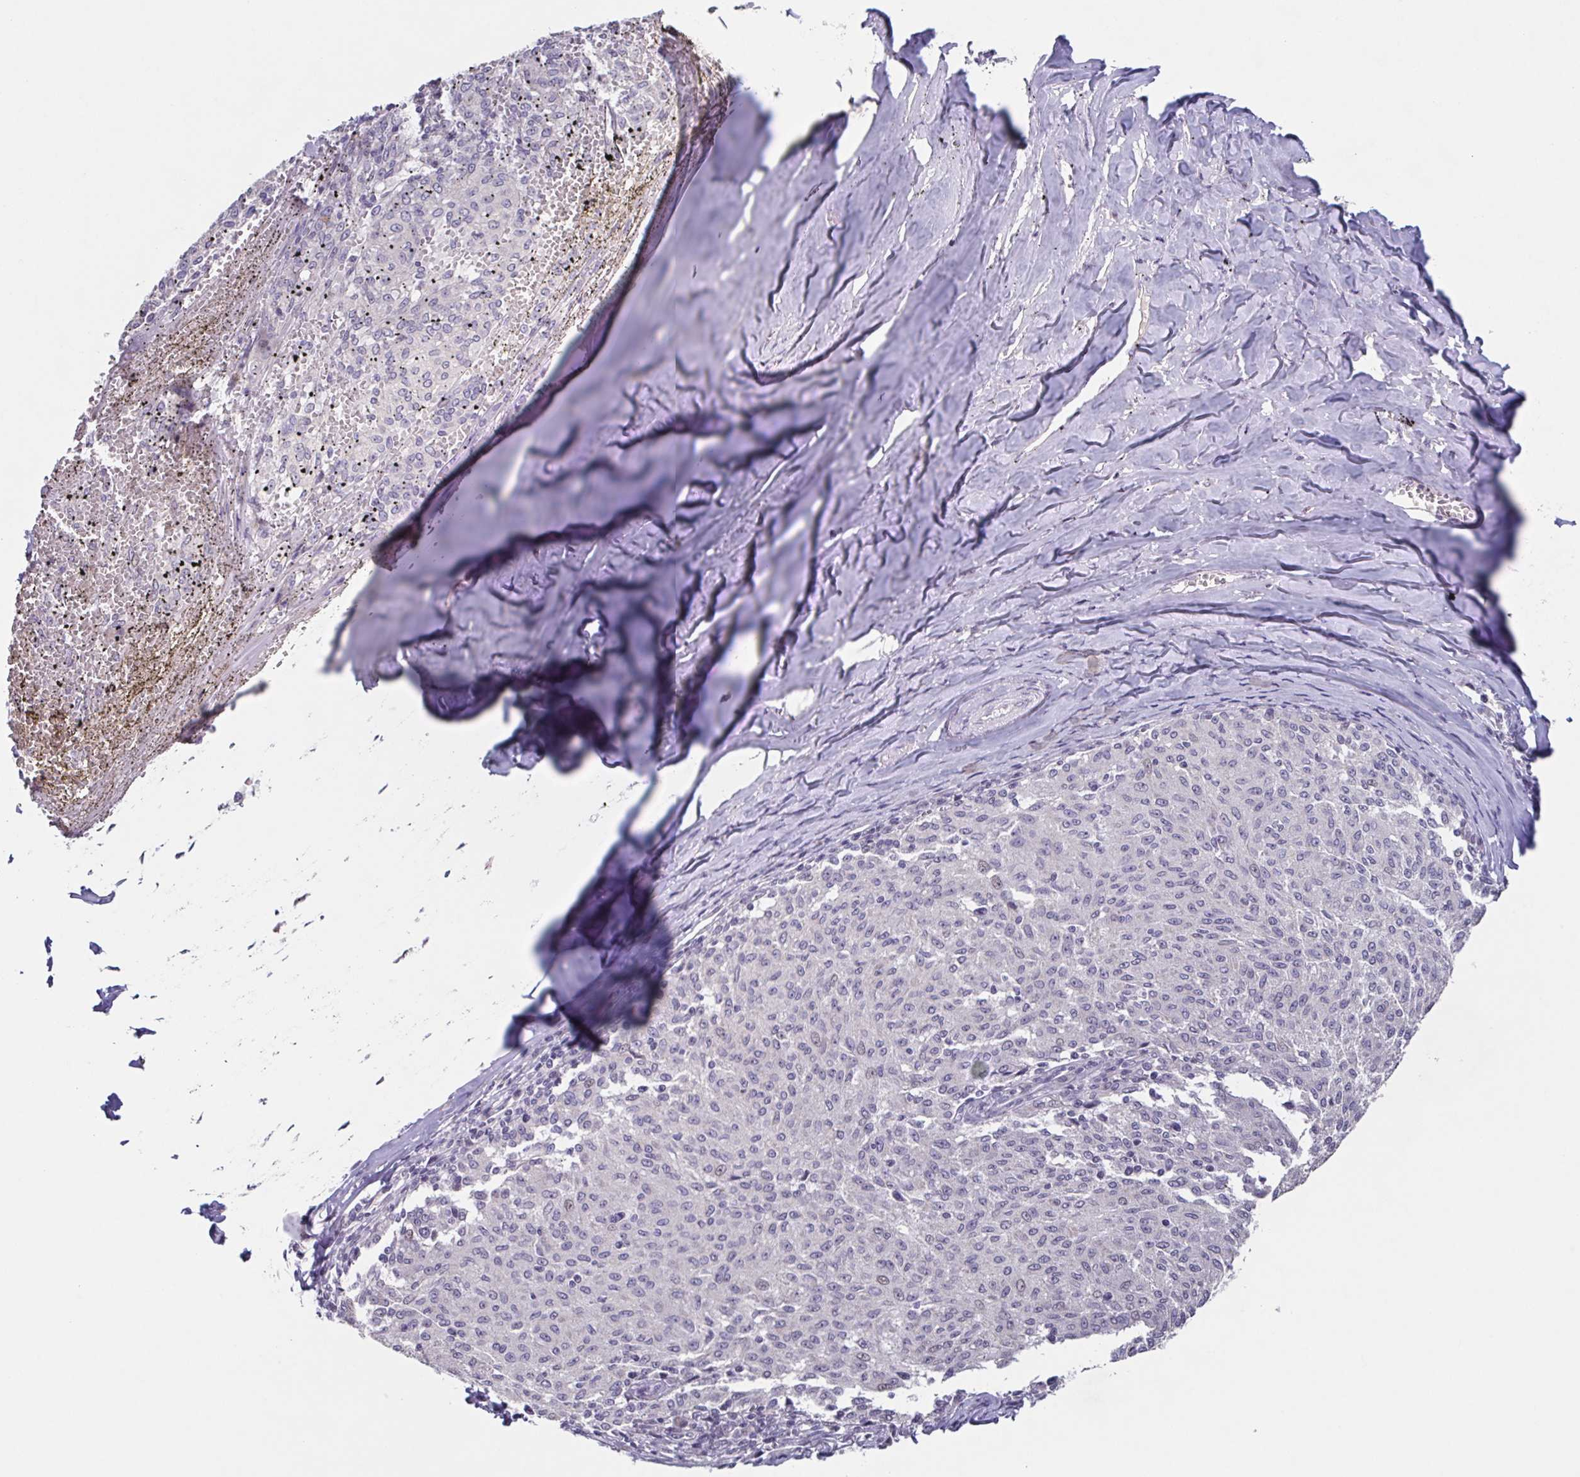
{"staining": {"intensity": "negative", "quantity": "none", "location": "none"}, "tissue": "melanoma", "cell_type": "Tumor cells", "image_type": "cancer", "snomed": [{"axis": "morphology", "description": "Malignant melanoma, NOS"}, {"axis": "topography", "description": "Skin"}], "caption": "Protein analysis of malignant melanoma shows no significant positivity in tumor cells.", "gene": "GHRL", "patient": {"sex": "female", "age": 72}}